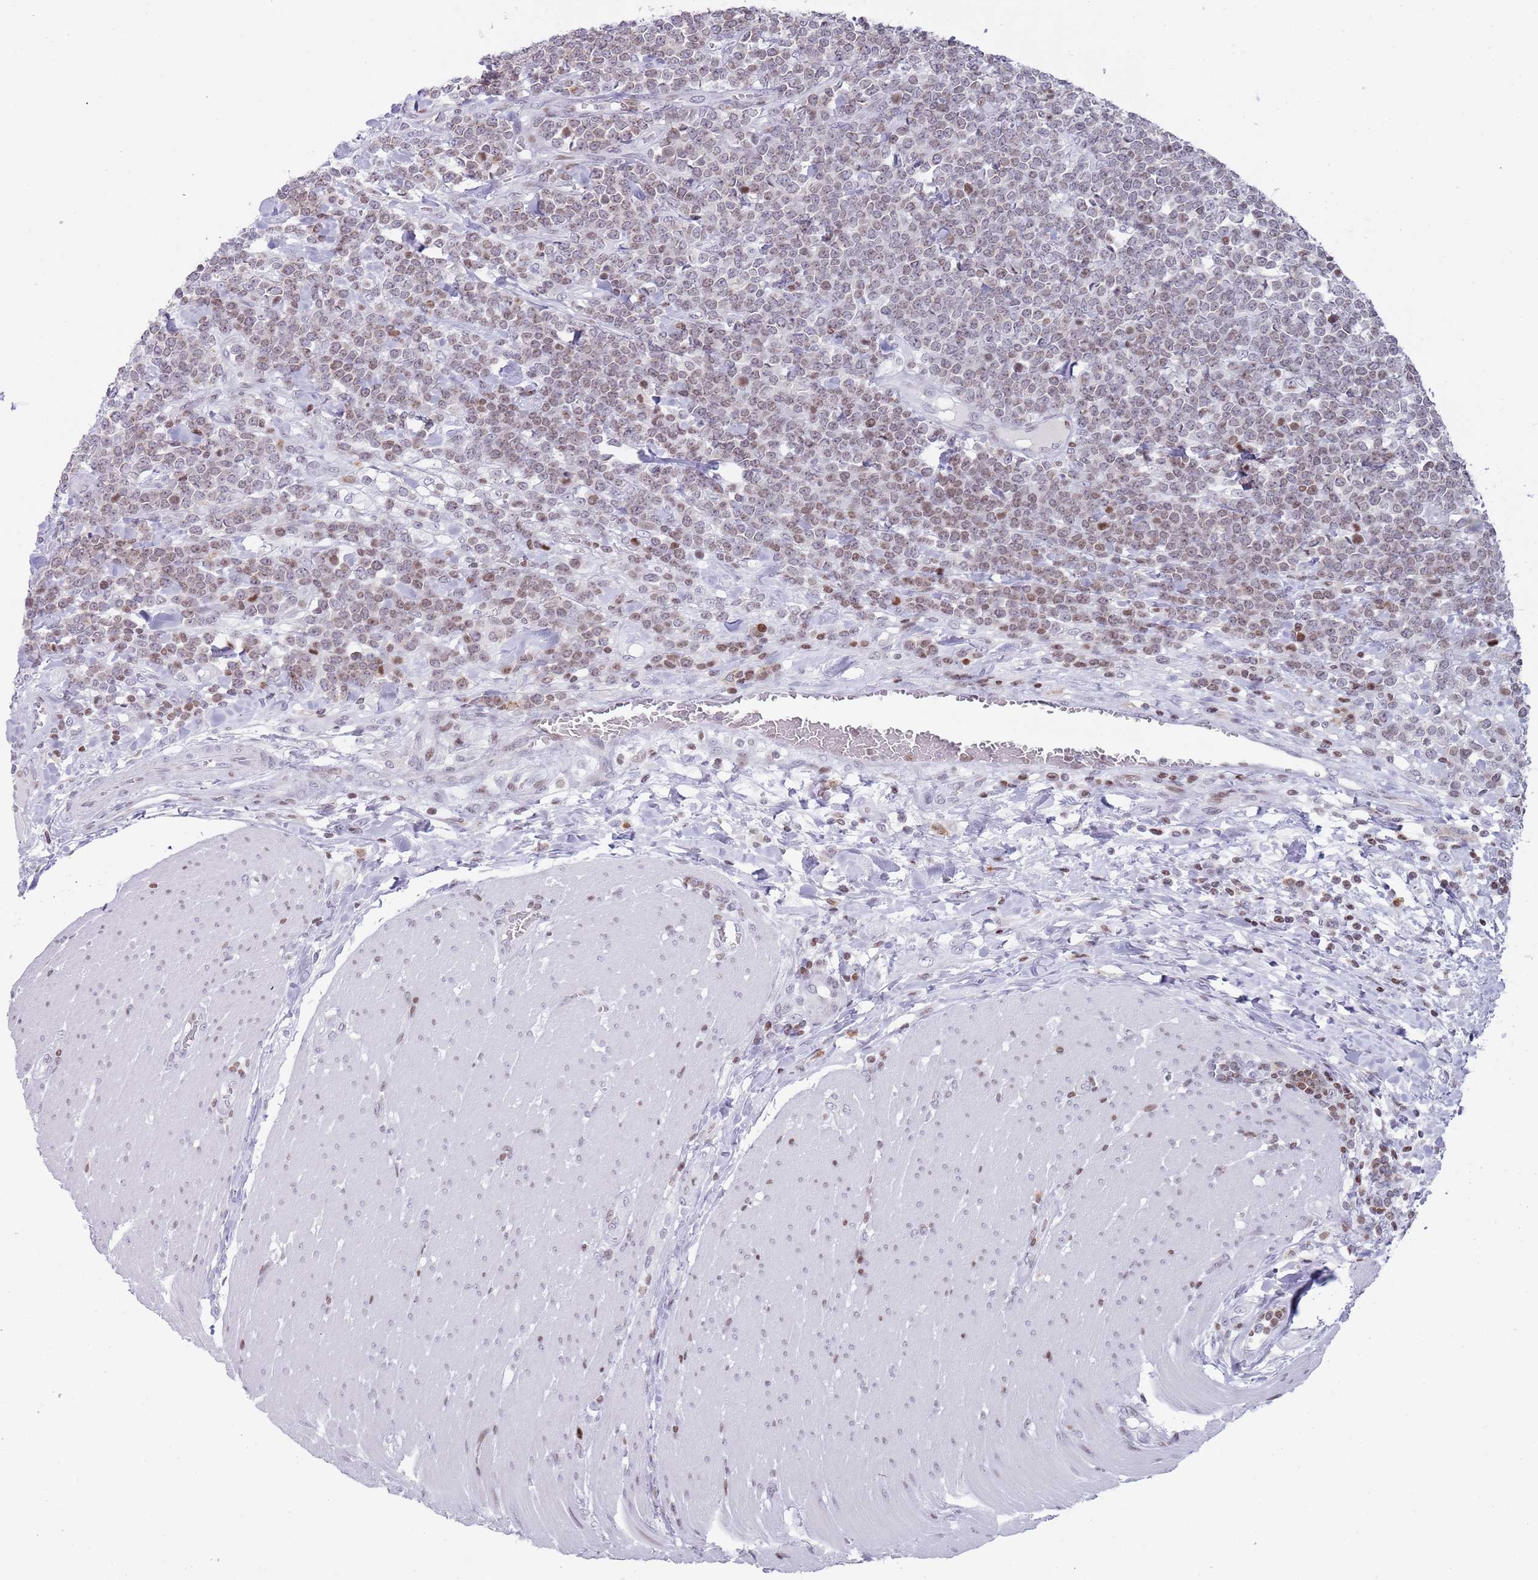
{"staining": {"intensity": "weak", "quantity": "<25%", "location": "nuclear"}, "tissue": "lymphoma", "cell_type": "Tumor cells", "image_type": "cancer", "snomed": [{"axis": "morphology", "description": "Malignant lymphoma, non-Hodgkin's type, High grade"}, {"axis": "topography", "description": "Small intestine"}], "caption": "Lymphoma stained for a protein using immunohistochemistry (IHC) shows no expression tumor cells.", "gene": "HDAC8", "patient": {"sex": "male", "age": 8}}